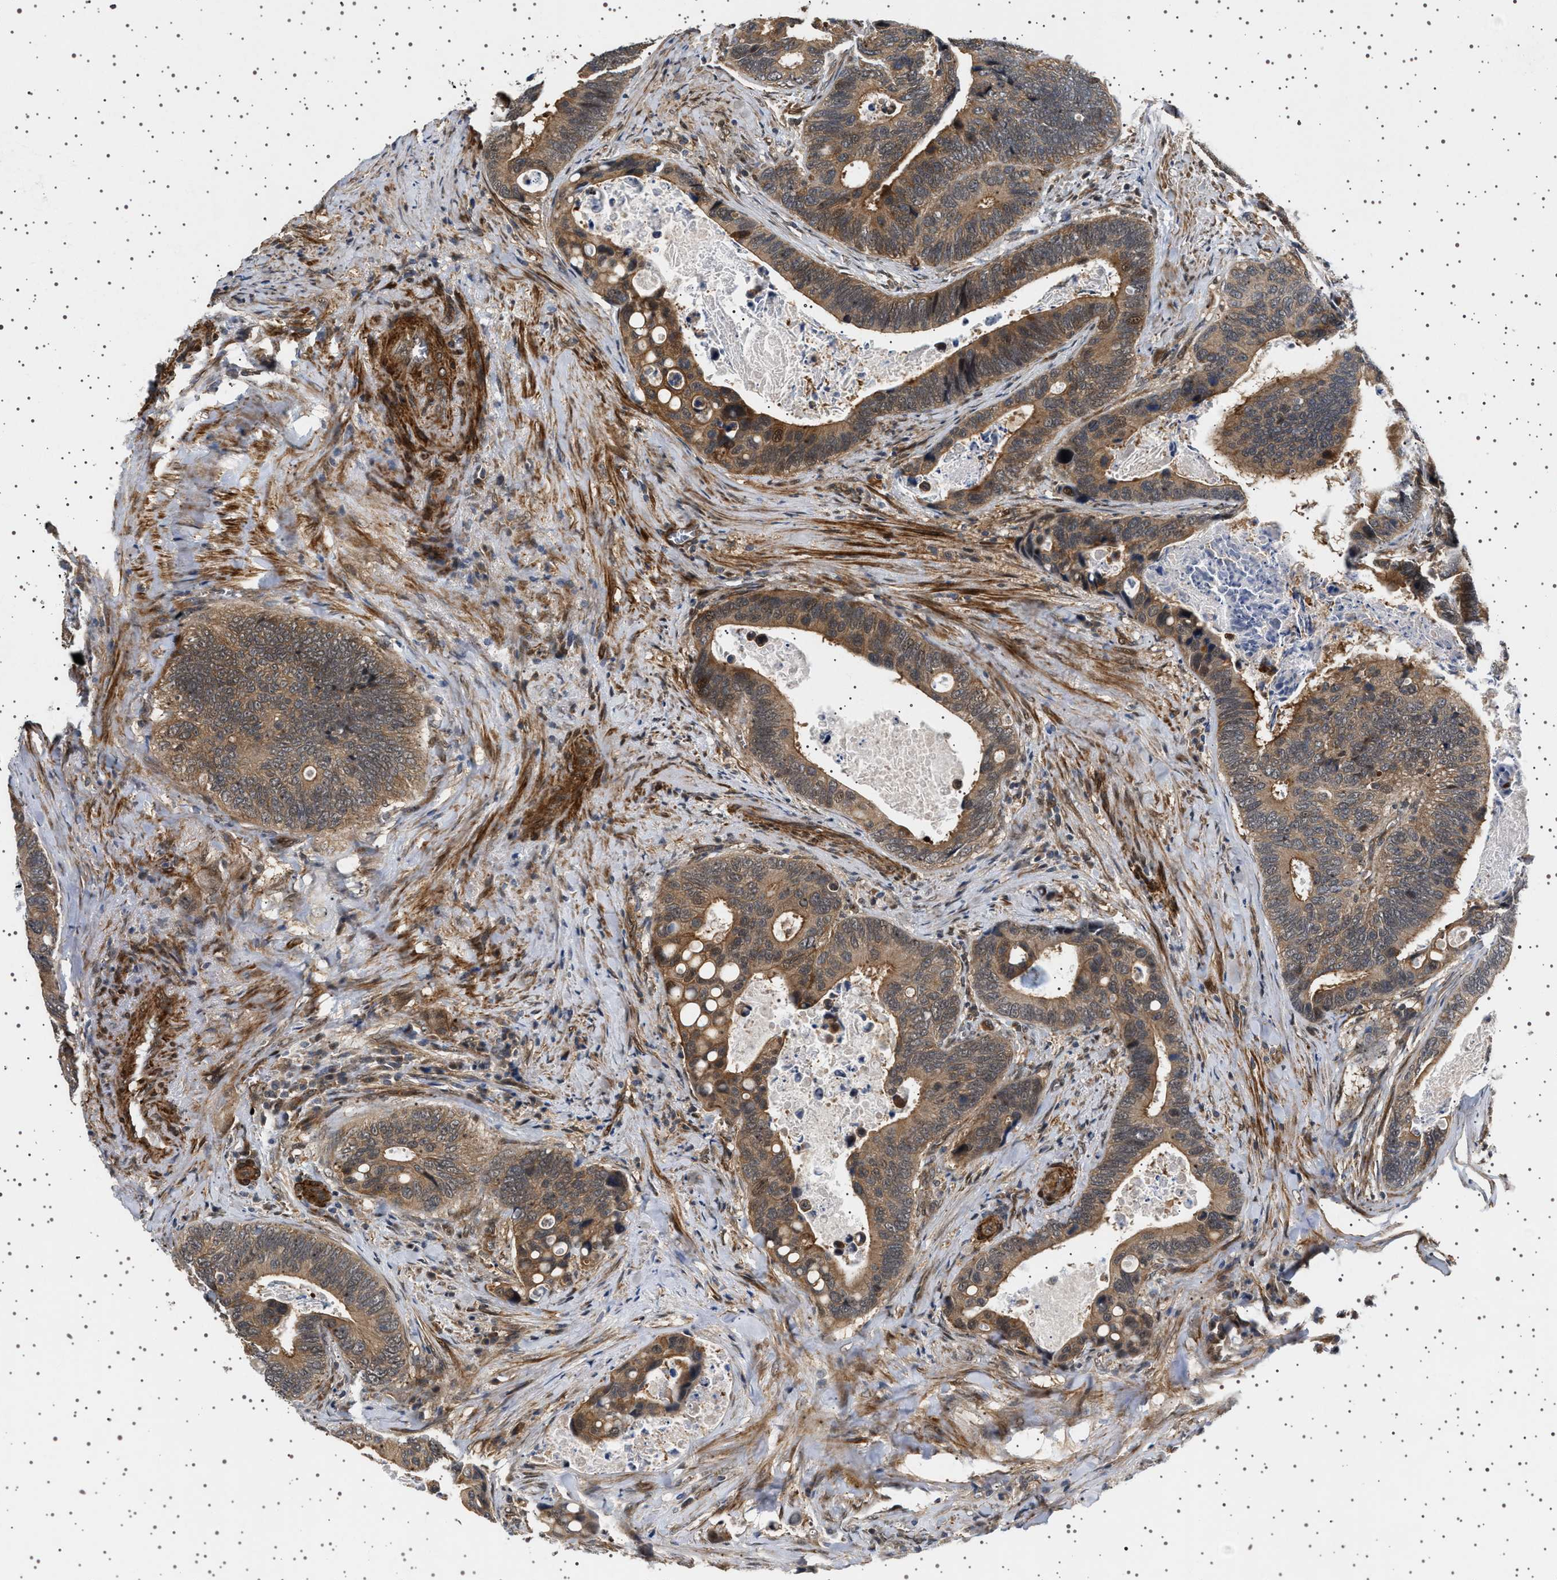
{"staining": {"intensity": "moderate", "quantity": ">75%", "location": "cytoplasmic/membranous"}, "tissue": "colorectal cancer", "cell_type": "Tumor cells", "image_type": "cancer", "snomed": [{"axis": "morphology", "description": "Inflammation, NOS"}, {"axis": "morphology", "description": "Adenocarcinoma, NOS"}, {"axis": "topography", "description": "Colon"}], "caption": "Approximately >75% of tumor cells in human adenocarcinoma (colorectal) reveal moderate cytoplasmic/membranous protein expression as visualized by brown immunohistochemical staining.", "gene": "BAG3", "patient": {"sex": "male", "age": 72}}